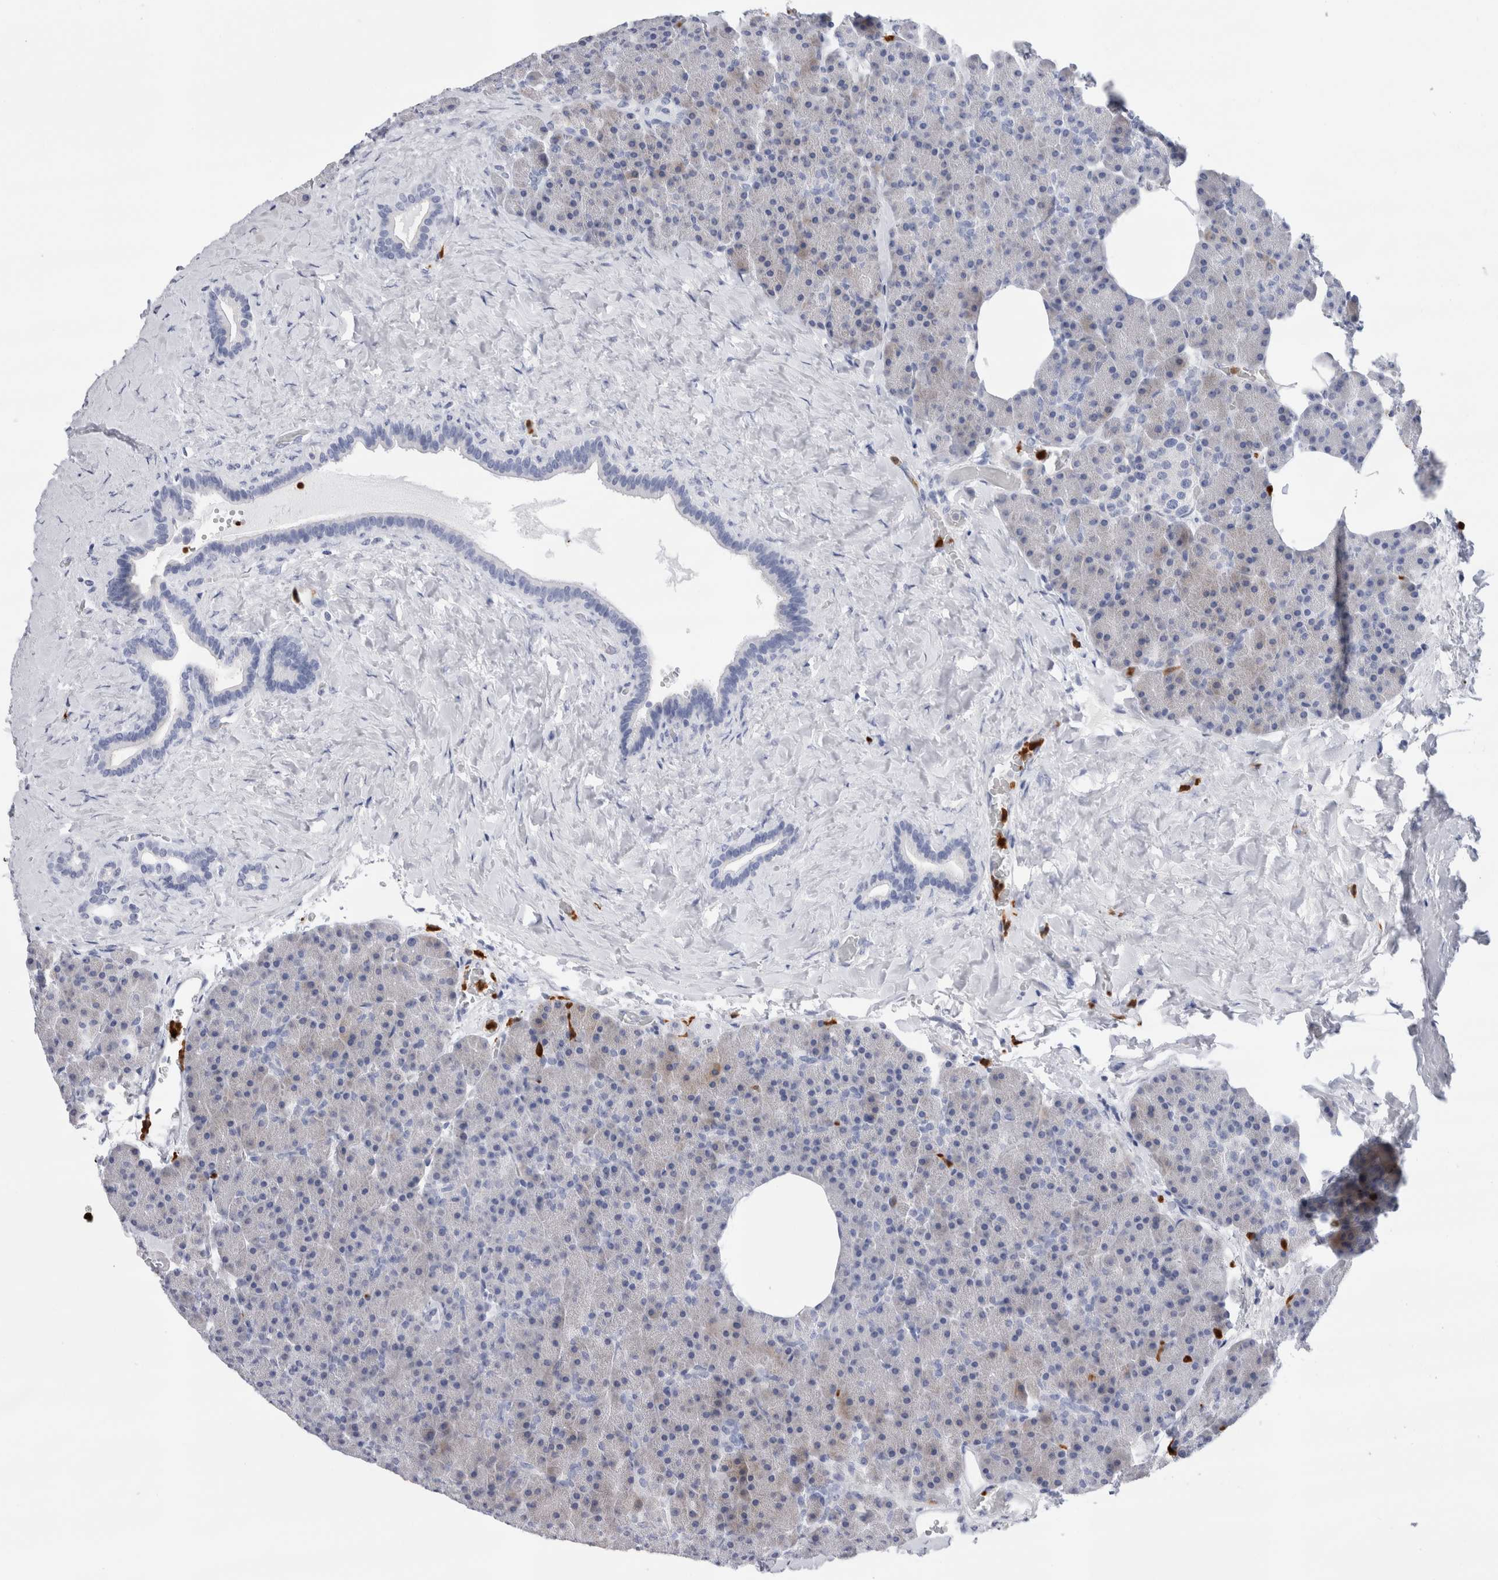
{"staining": {"intensity": "negative", "quantity": "none", "location": "none"}, "tissue": "pancreas", "cell_type": "Exocrine glandular cells", "image_type": "normal", "snomed": [{"axis": "morphology", "description": "Normal tissue, NOS"}, {"axis": "morphology", "description": "Carcinoid, malignant, NOS"}, {"axis": "topography", "description": "Pancreas"}], "caption": "DAB (3,3'-diaminobenzidine) immunohistochemical staining of benign pancreas exhibits no significant expression in exocrine glandular cells. (Brightfield microscopy of DAB (3,3'-diaminobenzidine) IHC at high magnification).", "gene": "SLC10A5", "patient": {"sex": "female", "age": 35}}